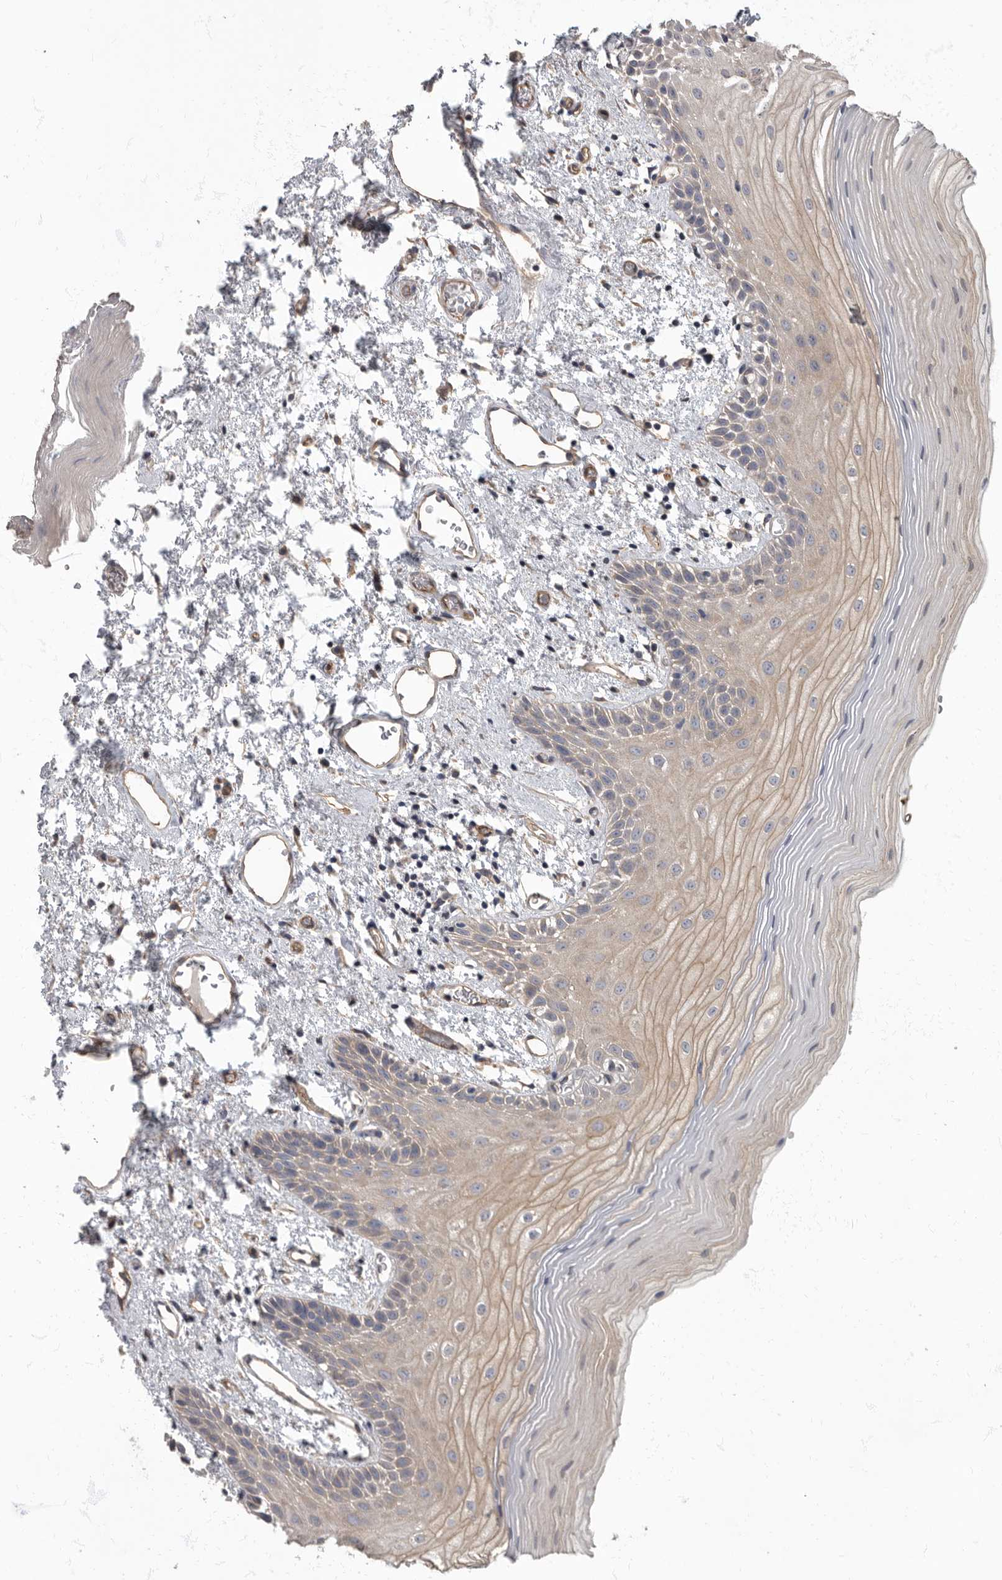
{"staining": {"intensity": "weak", "quantity": "25%-75%", "location": "cytoplasmic/membranous"}, "tissue": "oral mucosa", "cell_type": "Squamous epithelial cells", "image_type": "normal", "snomed": [{"axis": "morphology", "description": "Normal tissue, NOS"}, {"axis": "topography", "description": "Oral tissue"}], "caption": "Unremarkable oral mucosa shows weak cytoplasmic/membranous positivity in approximately 25%-75% of squamous epithelial cells.", "gene": "PDK1", "patient": {"sex": "male", "age": 52}}